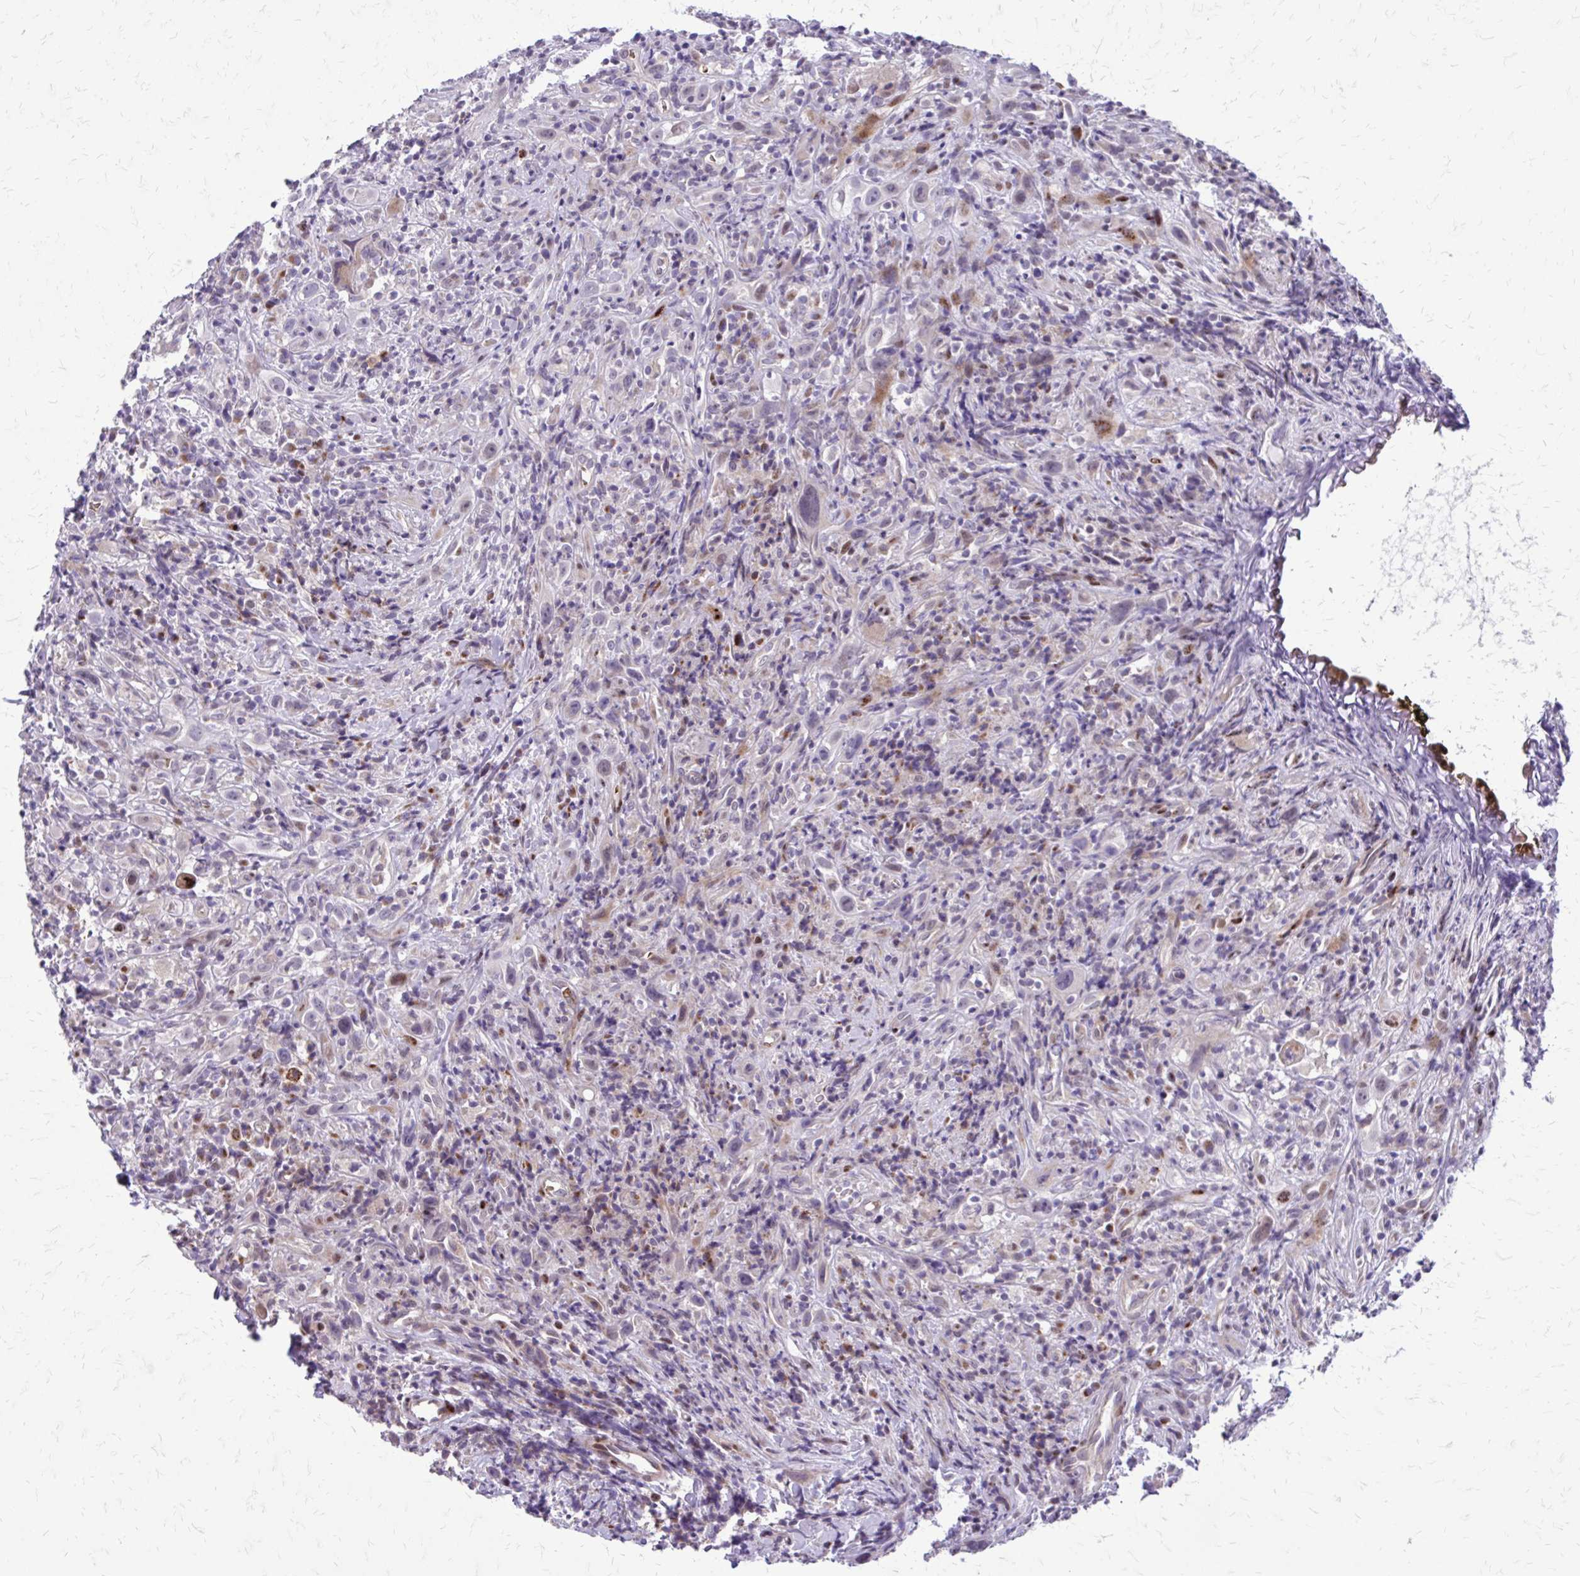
{"staining": {"intensity": "negative", "quantity": "none", "location": "none"}, "tissue": "head and neck cancer", "cell_type": "Tumor cells", "image_type": "cancer", "snomed": [{"axis": "morphology", "description": "Squamous cell carcinoma, NOS"}, {"axis": "topography", "description": "Head-Neck"}], "caption": "This is a photomicrograph of IHC staining of squamous cell carcinoma (head and neck), which shows no expression in tumor cells.", "gene": "FUNDC2", "patient": {"sex": "female", "age": 95}}